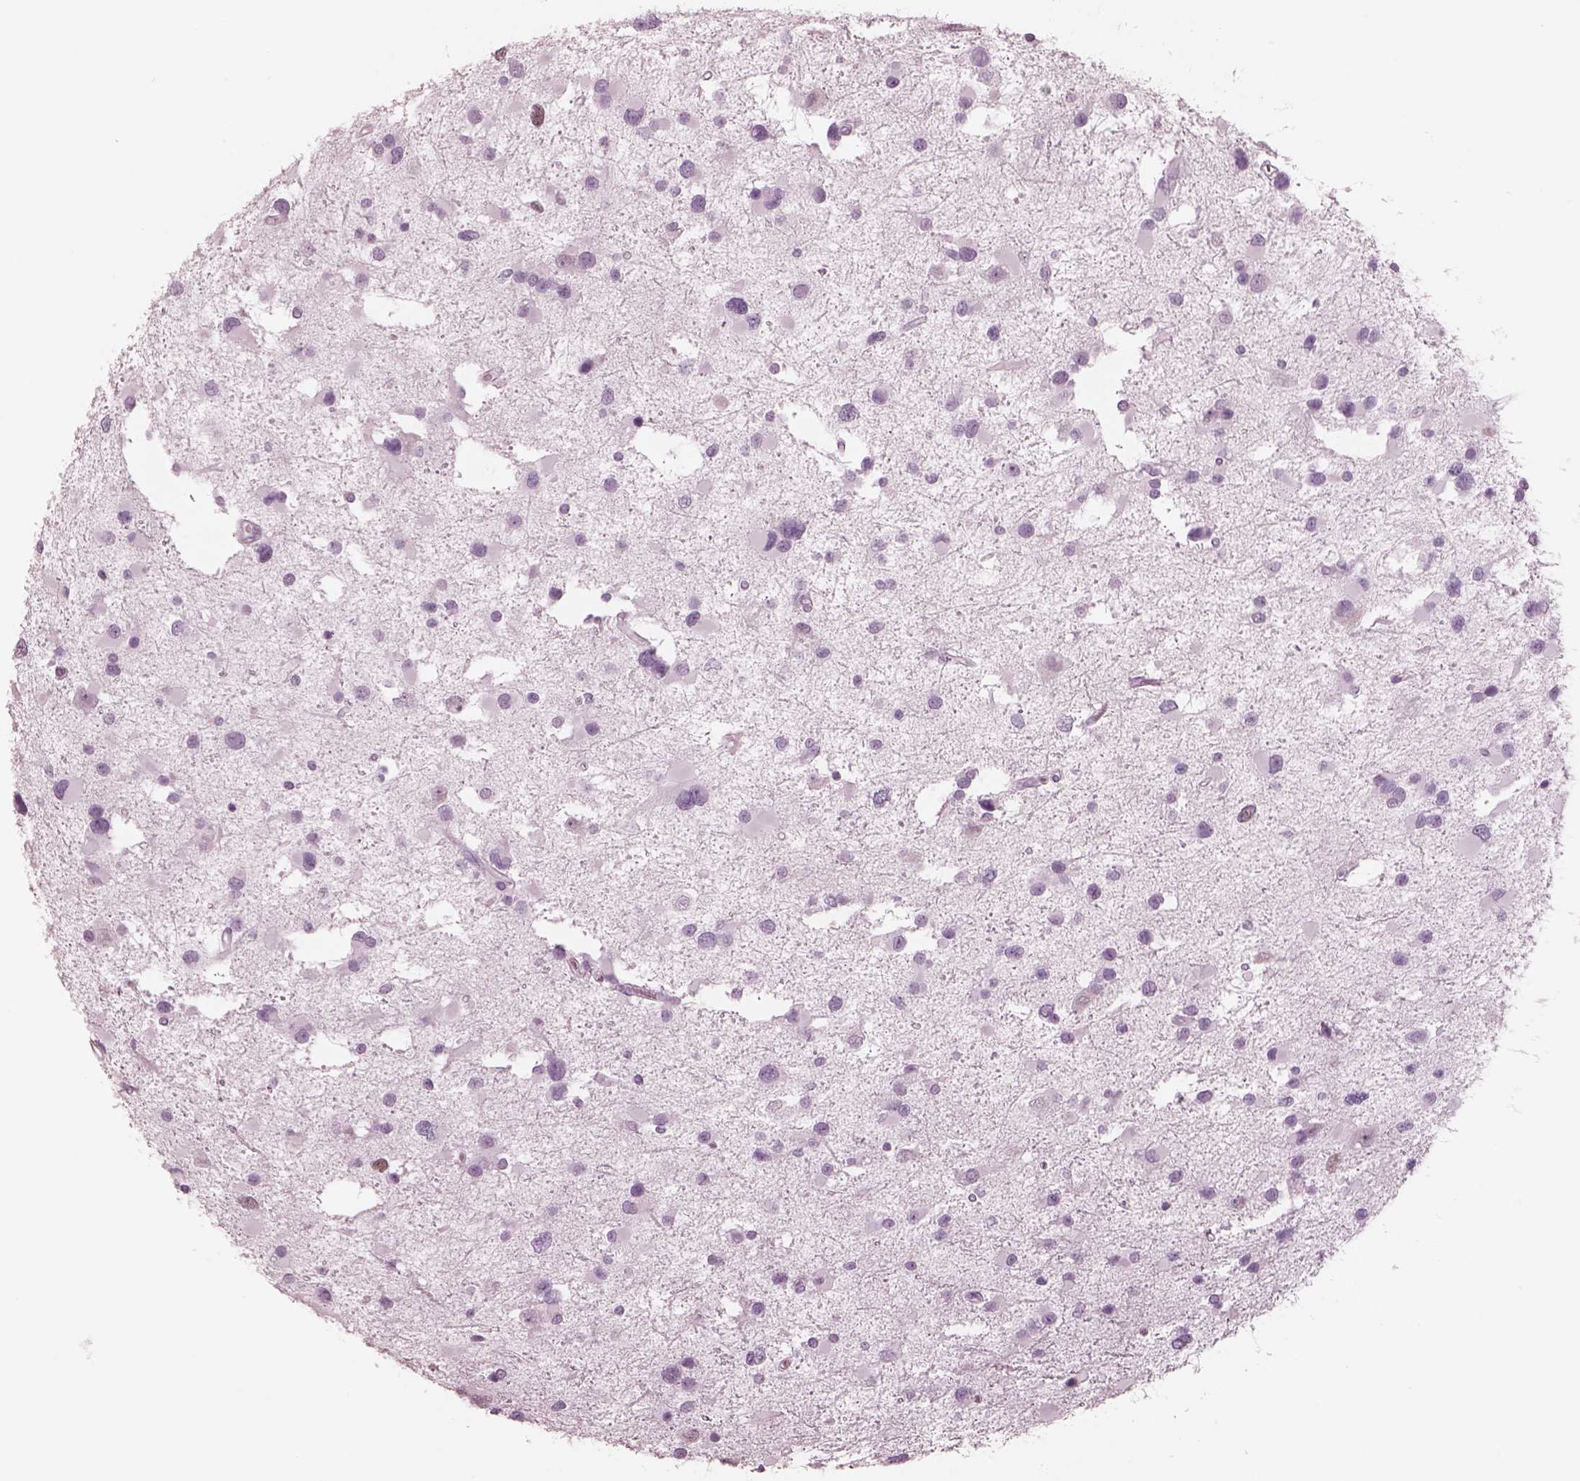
{"staining": {"intensity": "negative", "quantity": "none", "location": "none"}, "tissue": "glioma", "cell_type": "Tumor cells", "image_type": "cancer", "snomed": [{"axis": "morphology", "description": "Glioma, malignant, Low grade"}, {"axis": "topography", "description": "Brain"}], "caption": "The immunohistochemistry photomicrograph has no significant positivity in tumor cells of glioma tissue.", "gene": "KRTAP24-1", "patient": {"sex": "female", "age": 32}}